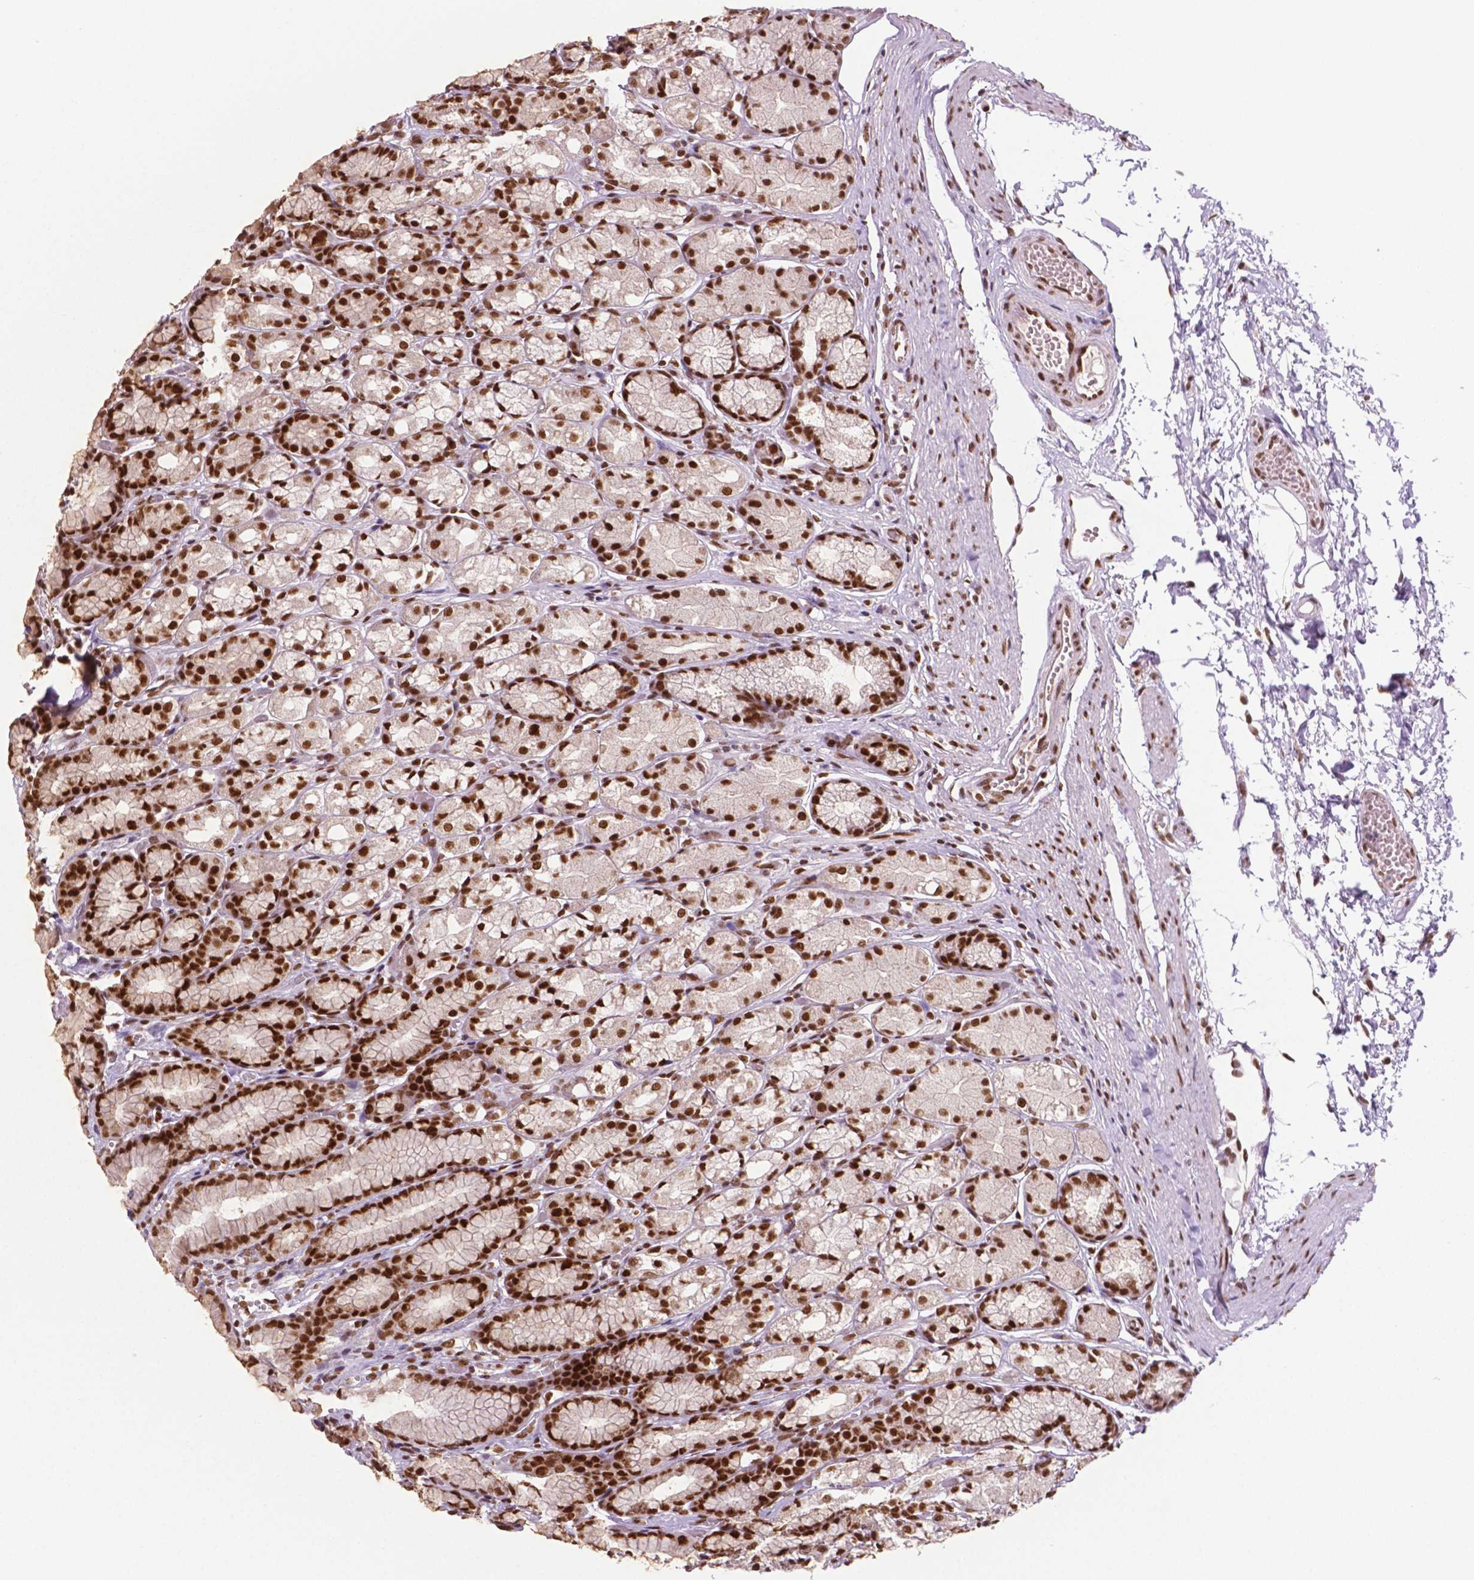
{"staining": {"intensity": "strong", "quantity": ">75%", "location": "nuclear"}, "tissue": "stomach", "cell_type": "Glandular cells", "image_type": "normal", "snomed": [{"axis": "morphology", "description": "Normal tissue, NOS"}, {"axis": "topography", "description": "Stomach"}], "caption": "Immunohistochemical staining of normal human stomach reveals high levels of strong nuclear staining in about >75% of glandular cells.", "gene": "MLH1", "patient": {"sex": "male", "age": 70}}